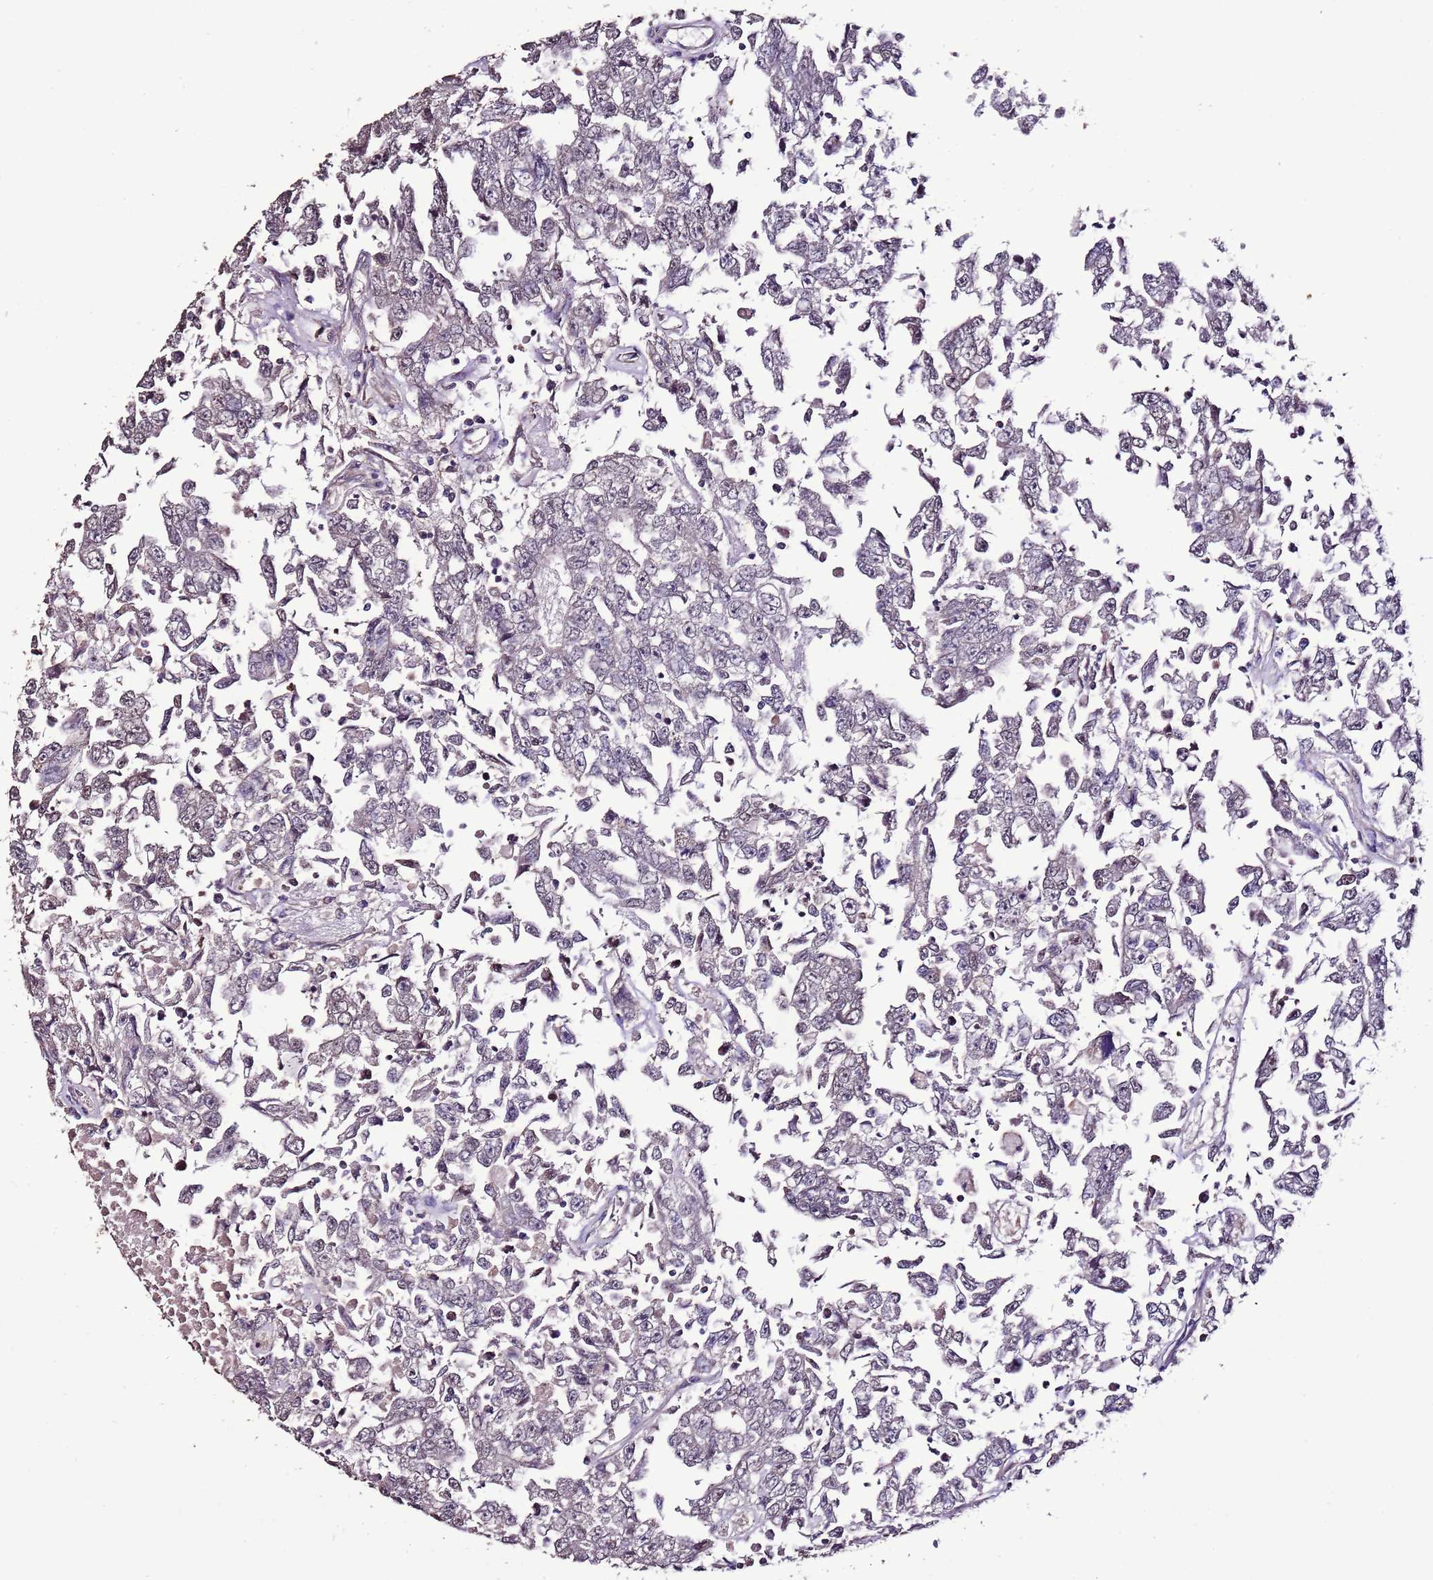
{"staining": {"intensity": "negative", "quantity": "none", "location": "none"}, "tissue": "testis cancer", "cell_type": "Tumor cells", "image_type": "cancer", "snomed": [{"axis": "morphology", "description": "Carcinoma, Embryonal, NOS"}, {"axis": "topography", "description": "Testis"}], "caption": "Image shows no significant protein positivity in tumor cells of testis cancer (embryonal carcinoma). The staining is performed using DAB brown chromogen with nuclei counter-stained in using hematoxylin.", "gene": "SLC41A3", "patient": {"sex": "male", "age": 25}}